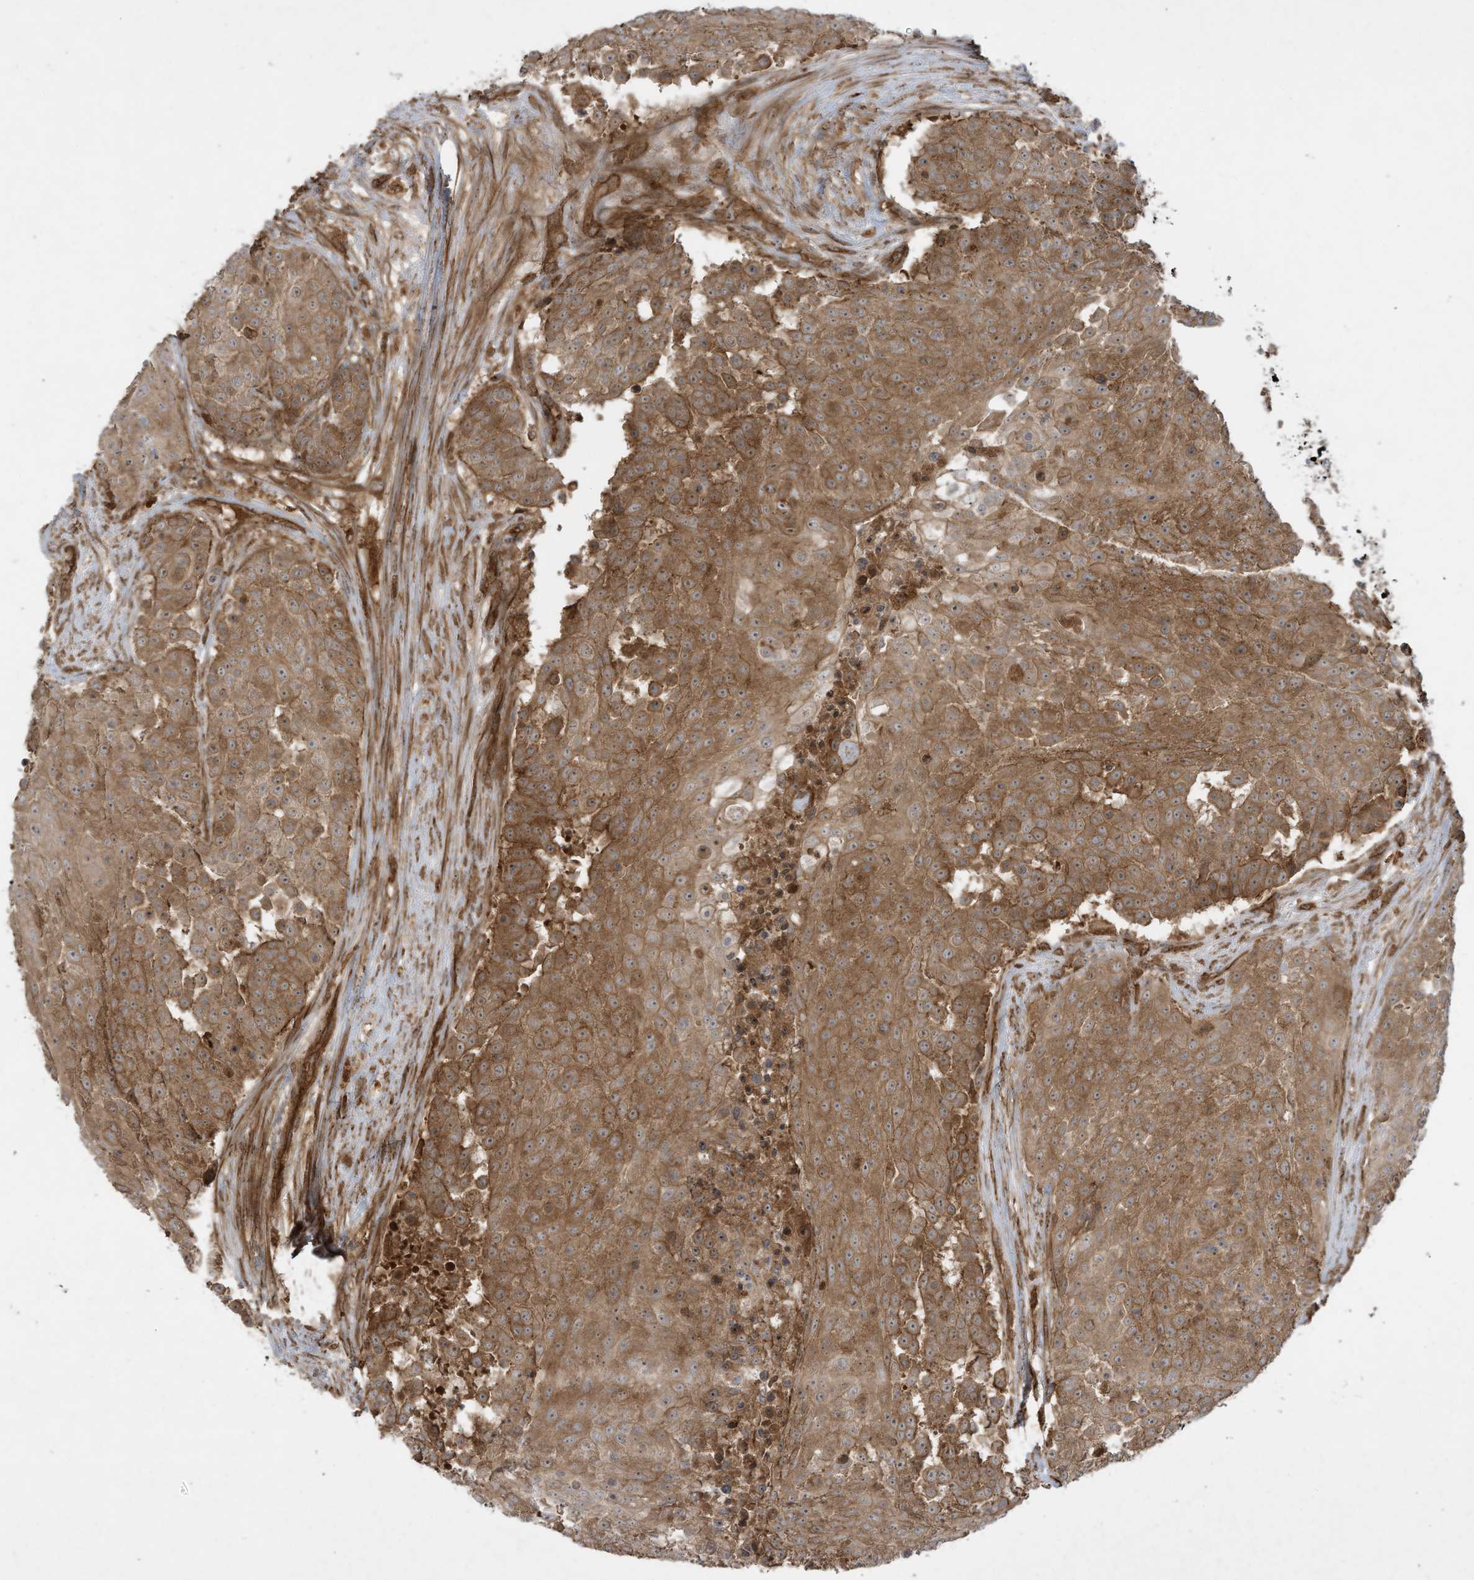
{"staining": {"intensity": "strong", "quantity": ">75%", "location": "cytoplasmic/membranous"}, "tissue": "urothelial cancer", "cell_type": "Tumor cells", "image_type": "cancer", "snomed": [{"axis": "morphology", "description": "Urothelial carcinoma, High grade"}, {"axis": "topography", "description": "Urinary bladder"}], "caption": "Urothelial cancer was stained to show a protein in brown. There is high levels of strong cytoplasmic/membranous expression in approximately >75% of tumor cells. (DAB = brown stain, brightfield microscopy at high magnification).", "gene": "DDIT4", "patient": {"sex": "female", "age": 63}}